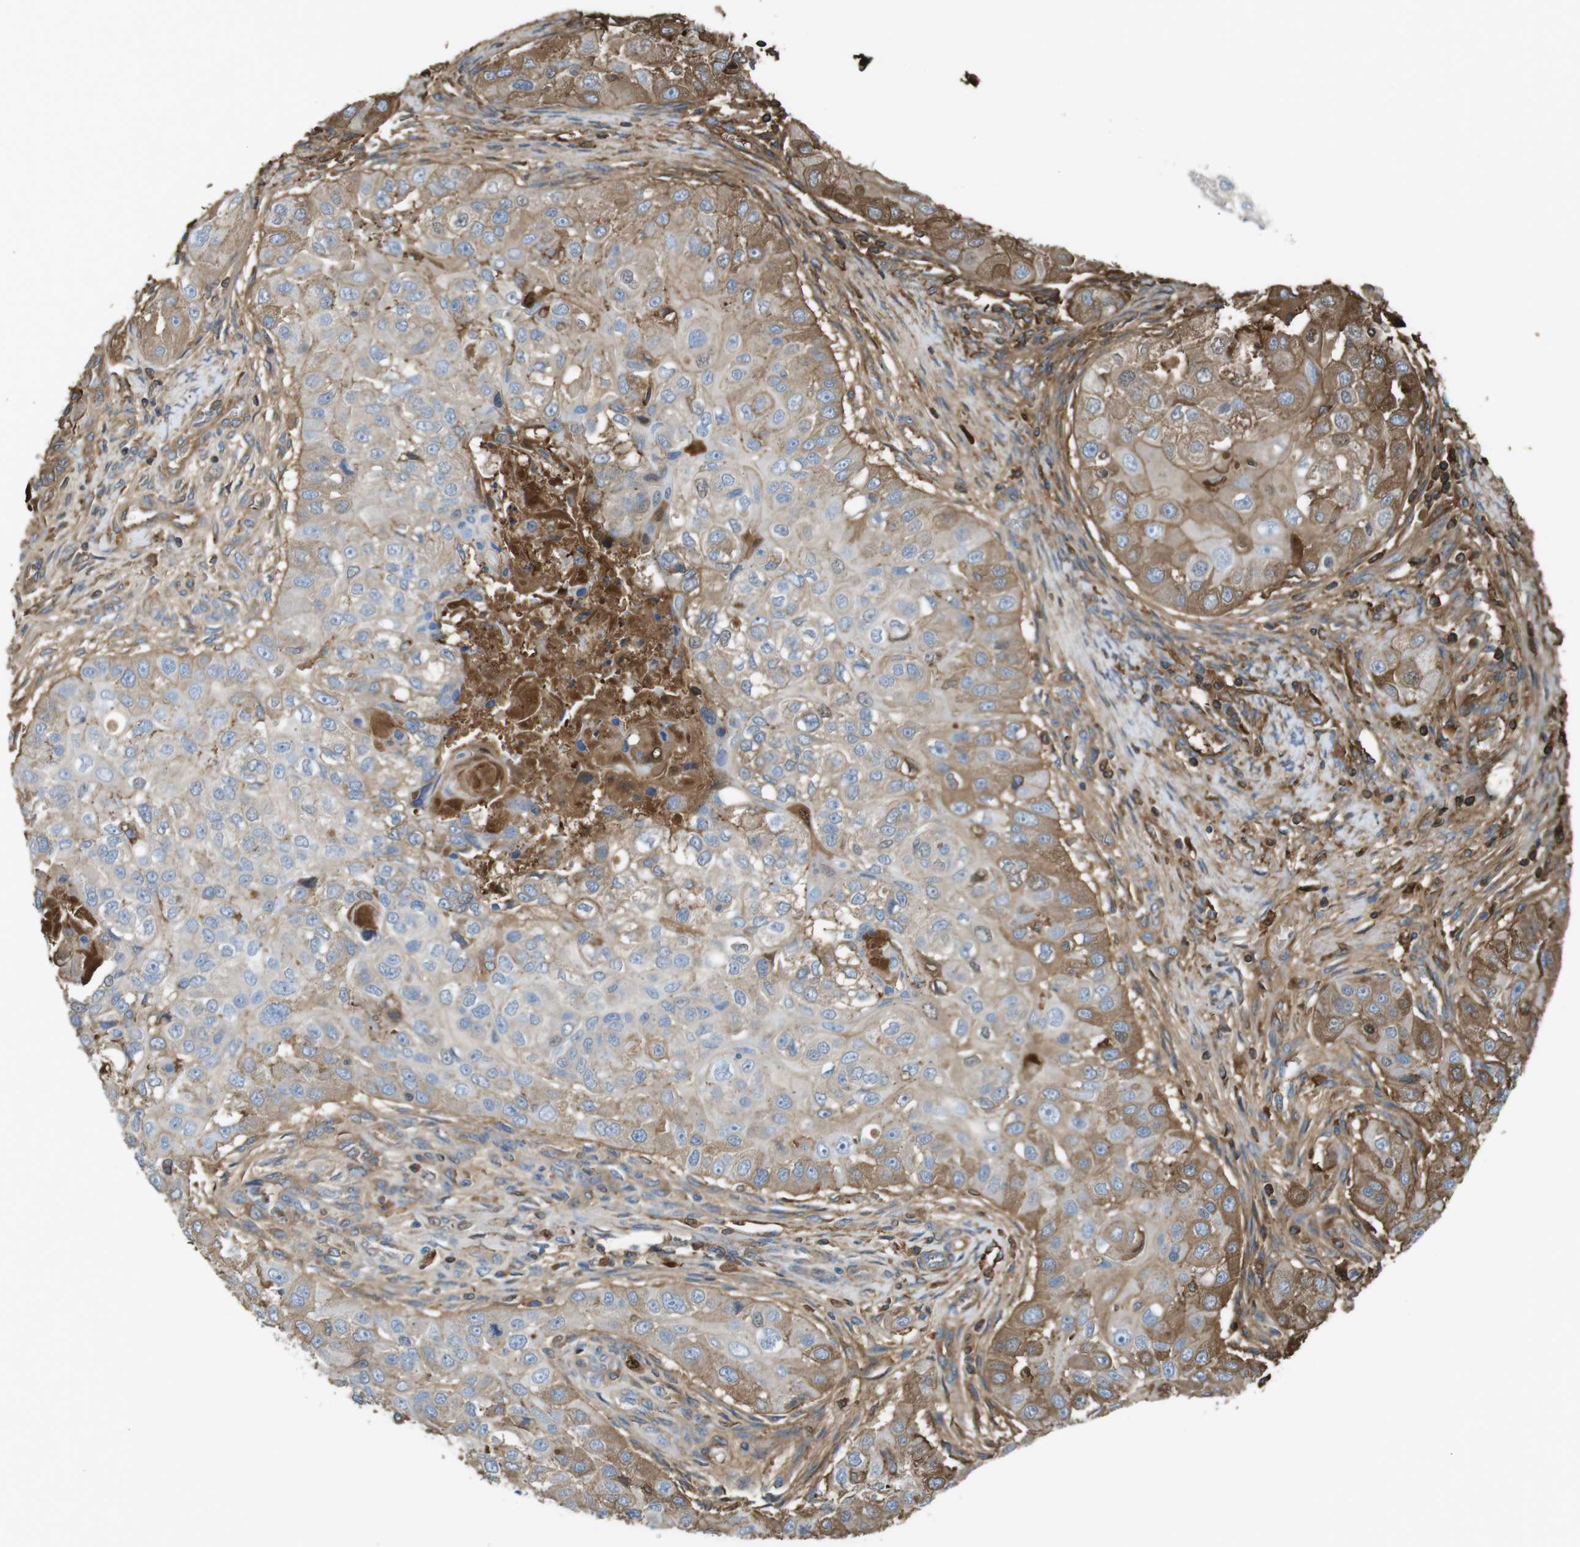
{"staining": {"intensity": "moderate", "quantity": "<25%", "location": "cytoplasmic/membranous"}, "tissue": "head and neck cancer", "cell_type": "Tumor cells", "image_type": "cancer", "snomed": [{"axis": "morphology", "description": "Normal tissue, NOS"}, {"axis": "morphology", "description": "Squamous cell carcinoma, NOS"}, {"axis": "topography", "description": "Skeletal muscle"}, {"axis": "topography", "description": "Head-Neck"}], "caption": "There is low levels of moderate cytoplasmic/membranous staining in tumor cells of head and neck cancer (squamous cell carcinoma), as demonstrated by immunohistochemical staining (brown color).", "gene": "LTBP4", "patient": {"sex": "male", "age": 51}}